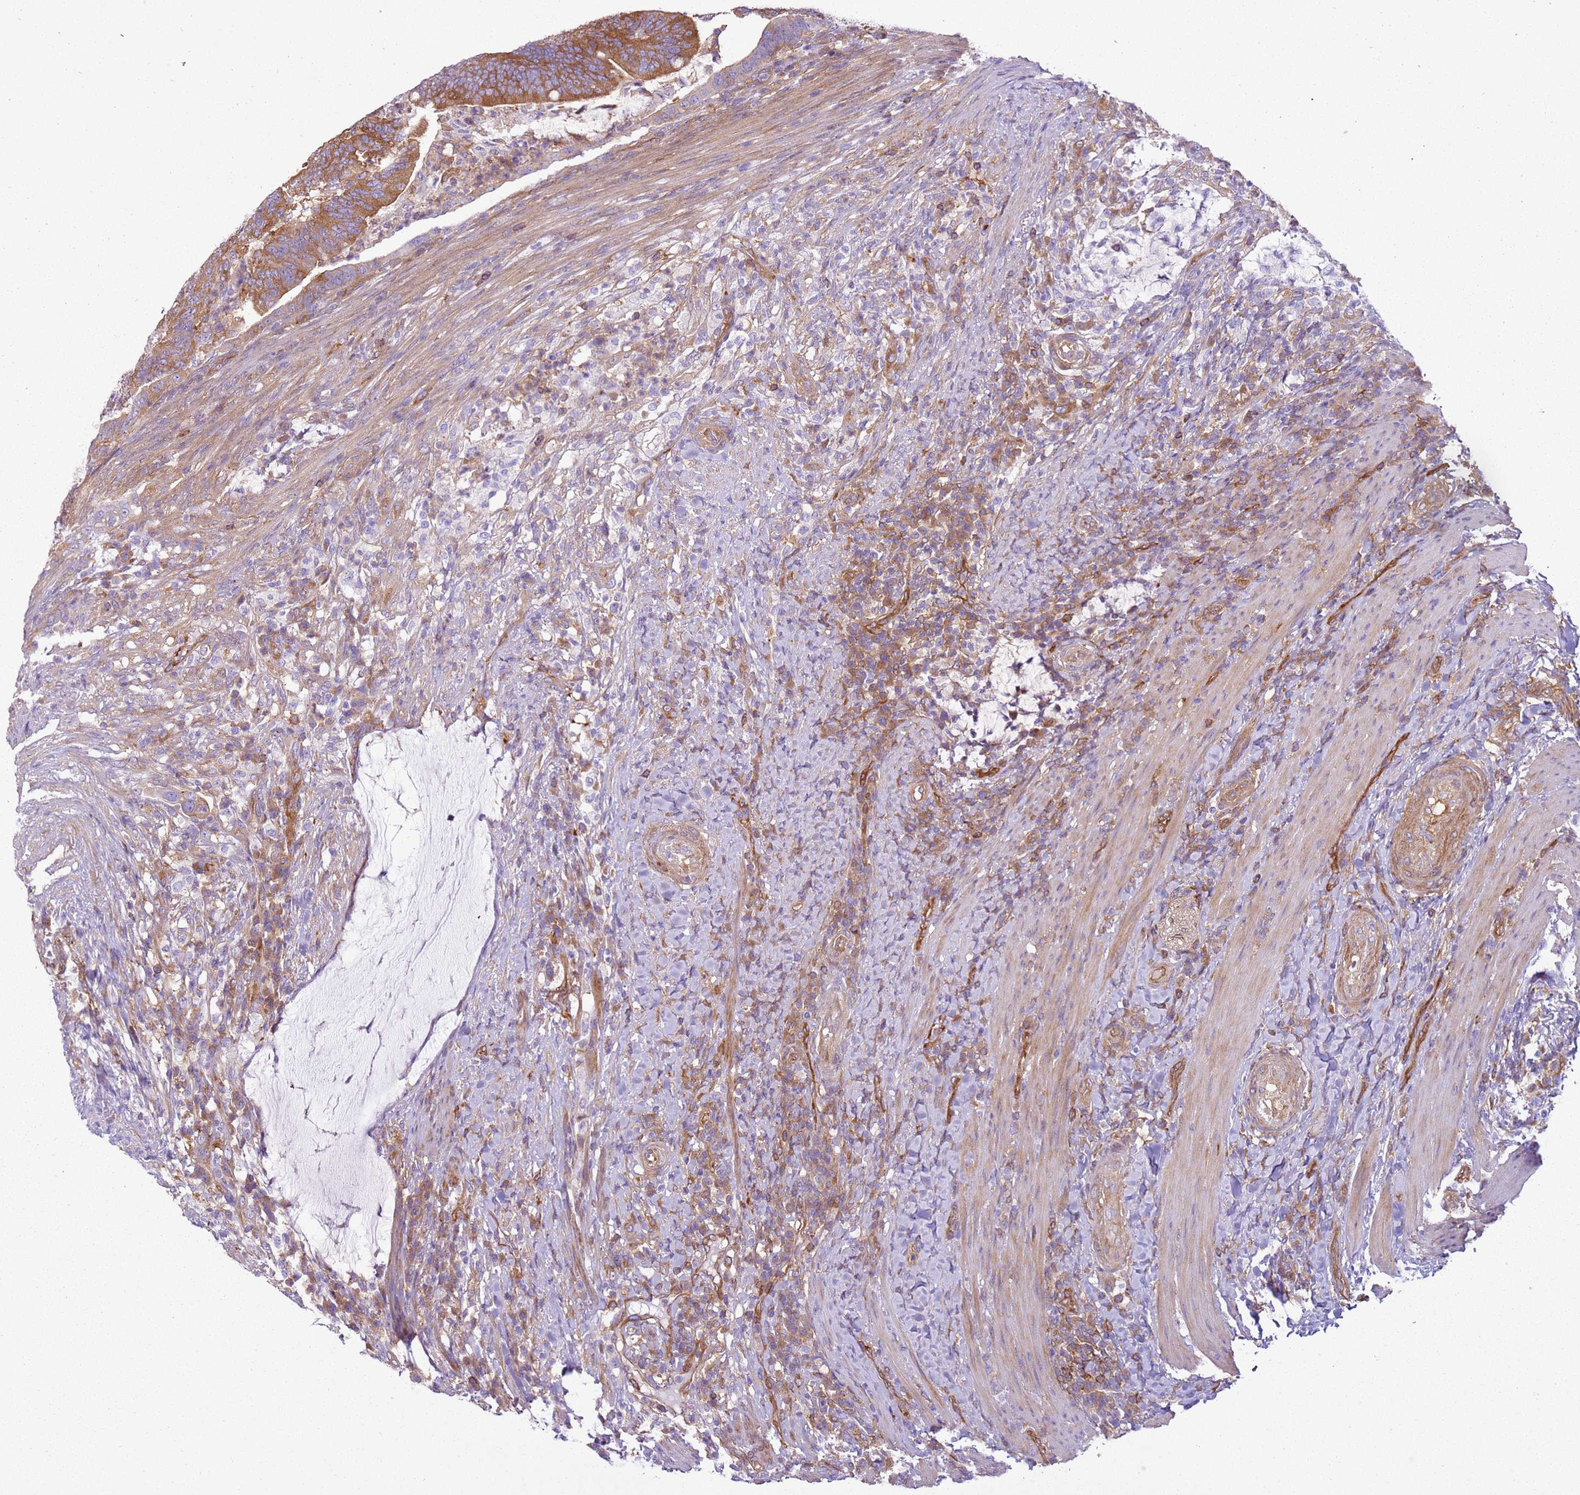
{"staining": {"intensity": "moderate", "quantity": ">75%", "location": "cytoplasmic/membranous"}, "tissue": "colorectal cancer", "cell_type": "Tumor cells", "image_type": "cancer", "snomed": [{"axis": "morphology", "description": "Adenocarcinoma, NOS"}, {"axis": "topography", "description": "Colon"}], "caption": "A photomicrograph of adenocarcinoma (colorectal) stained for a protein reveals moderate cytoplasmic/membranous brown staining in tumor cells.", "gene": "SNX21", "patient": {"sex": "female", "age": 66}}